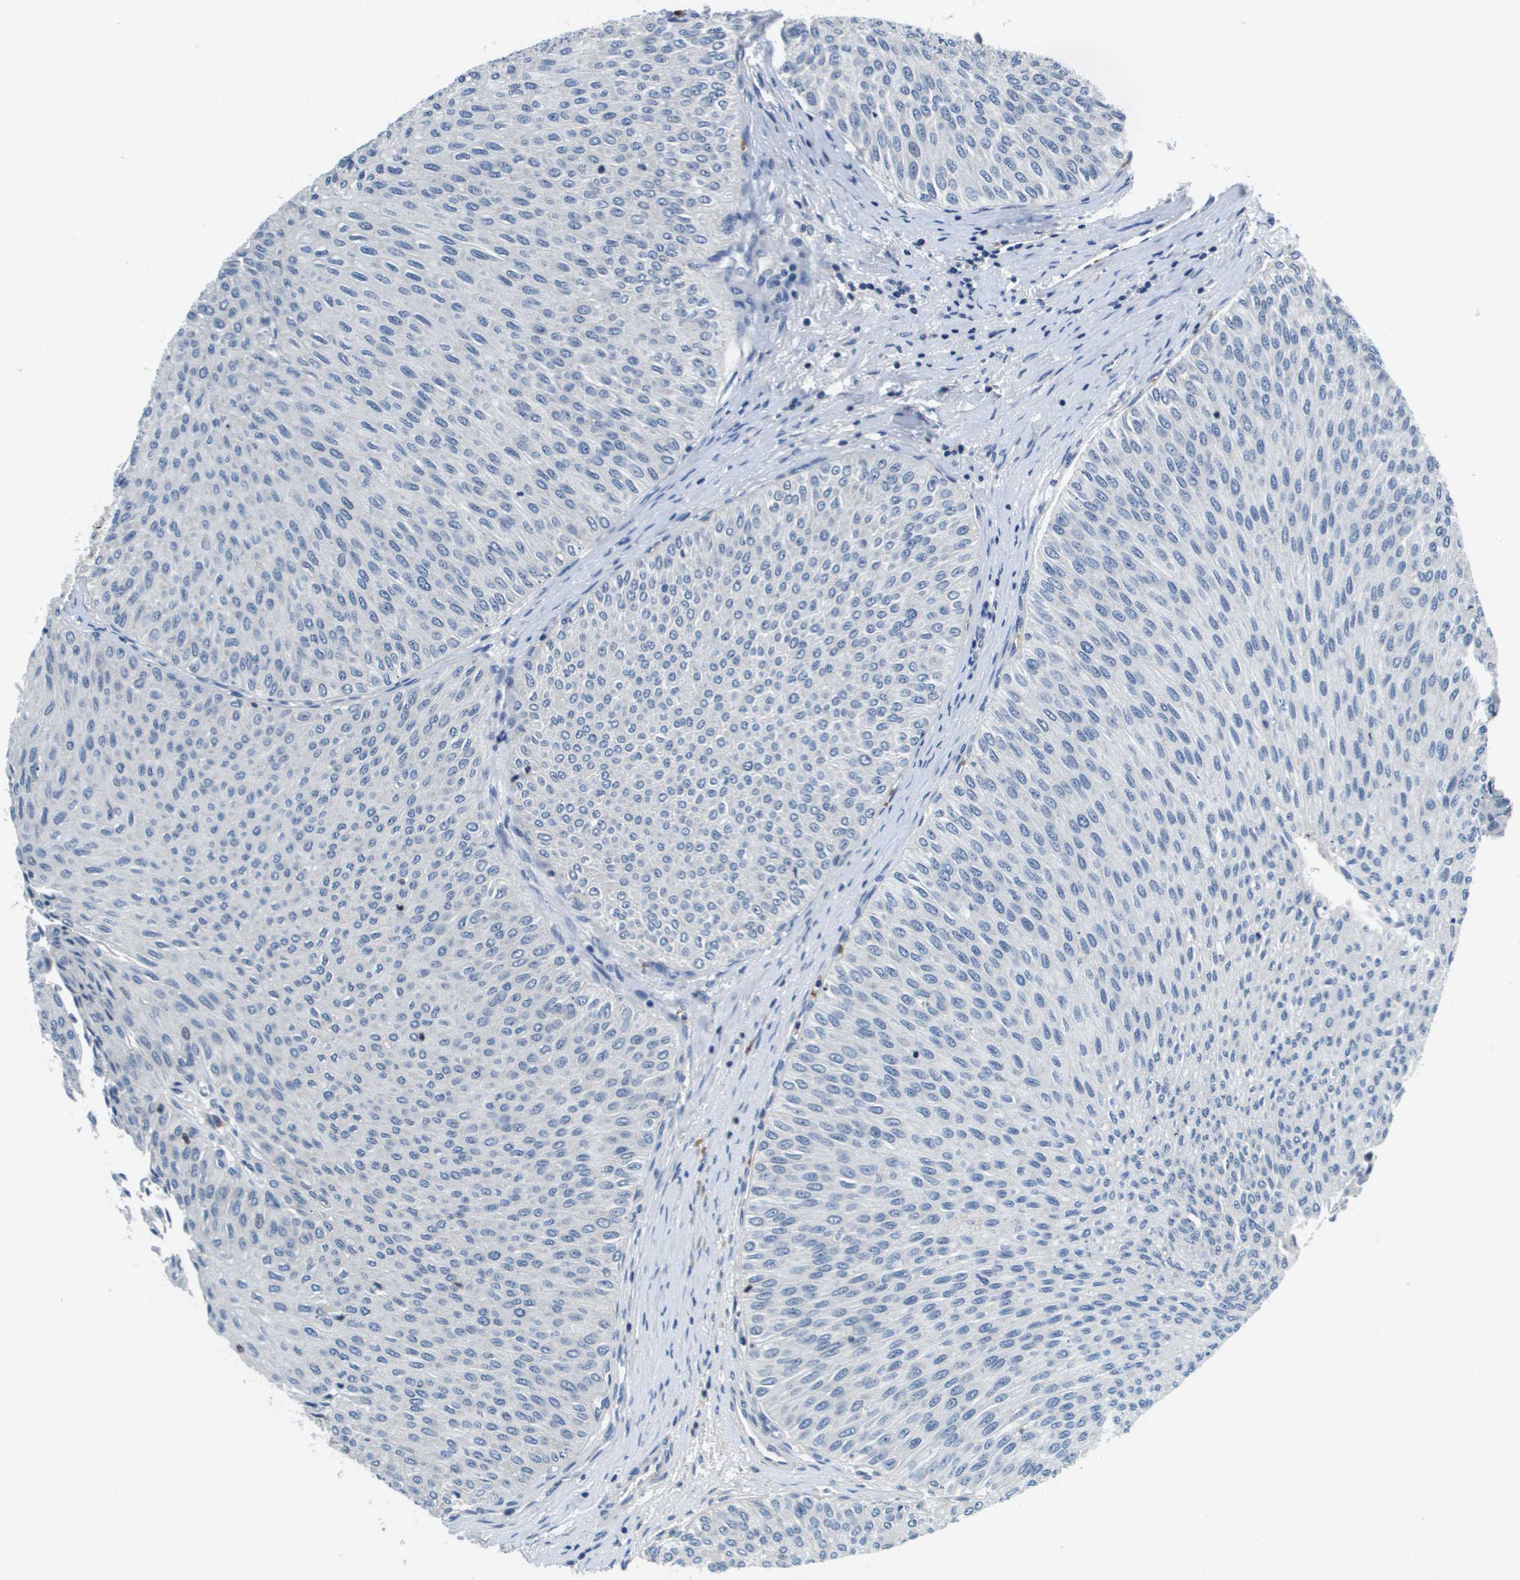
{"staining": {"intensity": "negative", "quantity": "none", "location": "none"}, "tissue": "urothelial cancer", "cell_type": "Tumor cells", "image_type": "cancer", "snomed": [{"axis": "morphology", "description": "Urothelial carcinoma, Low grade"}, {"axis": "topography", "description": "Urinary bladder"}], "caption": "An immunohistochemistry histopathology image of urothelial cancer is shown. There is no staining in tumor cells of urothelial cancer.", "gene": "KCNQ5", "patient": {"sex": "male", "age": 78}}